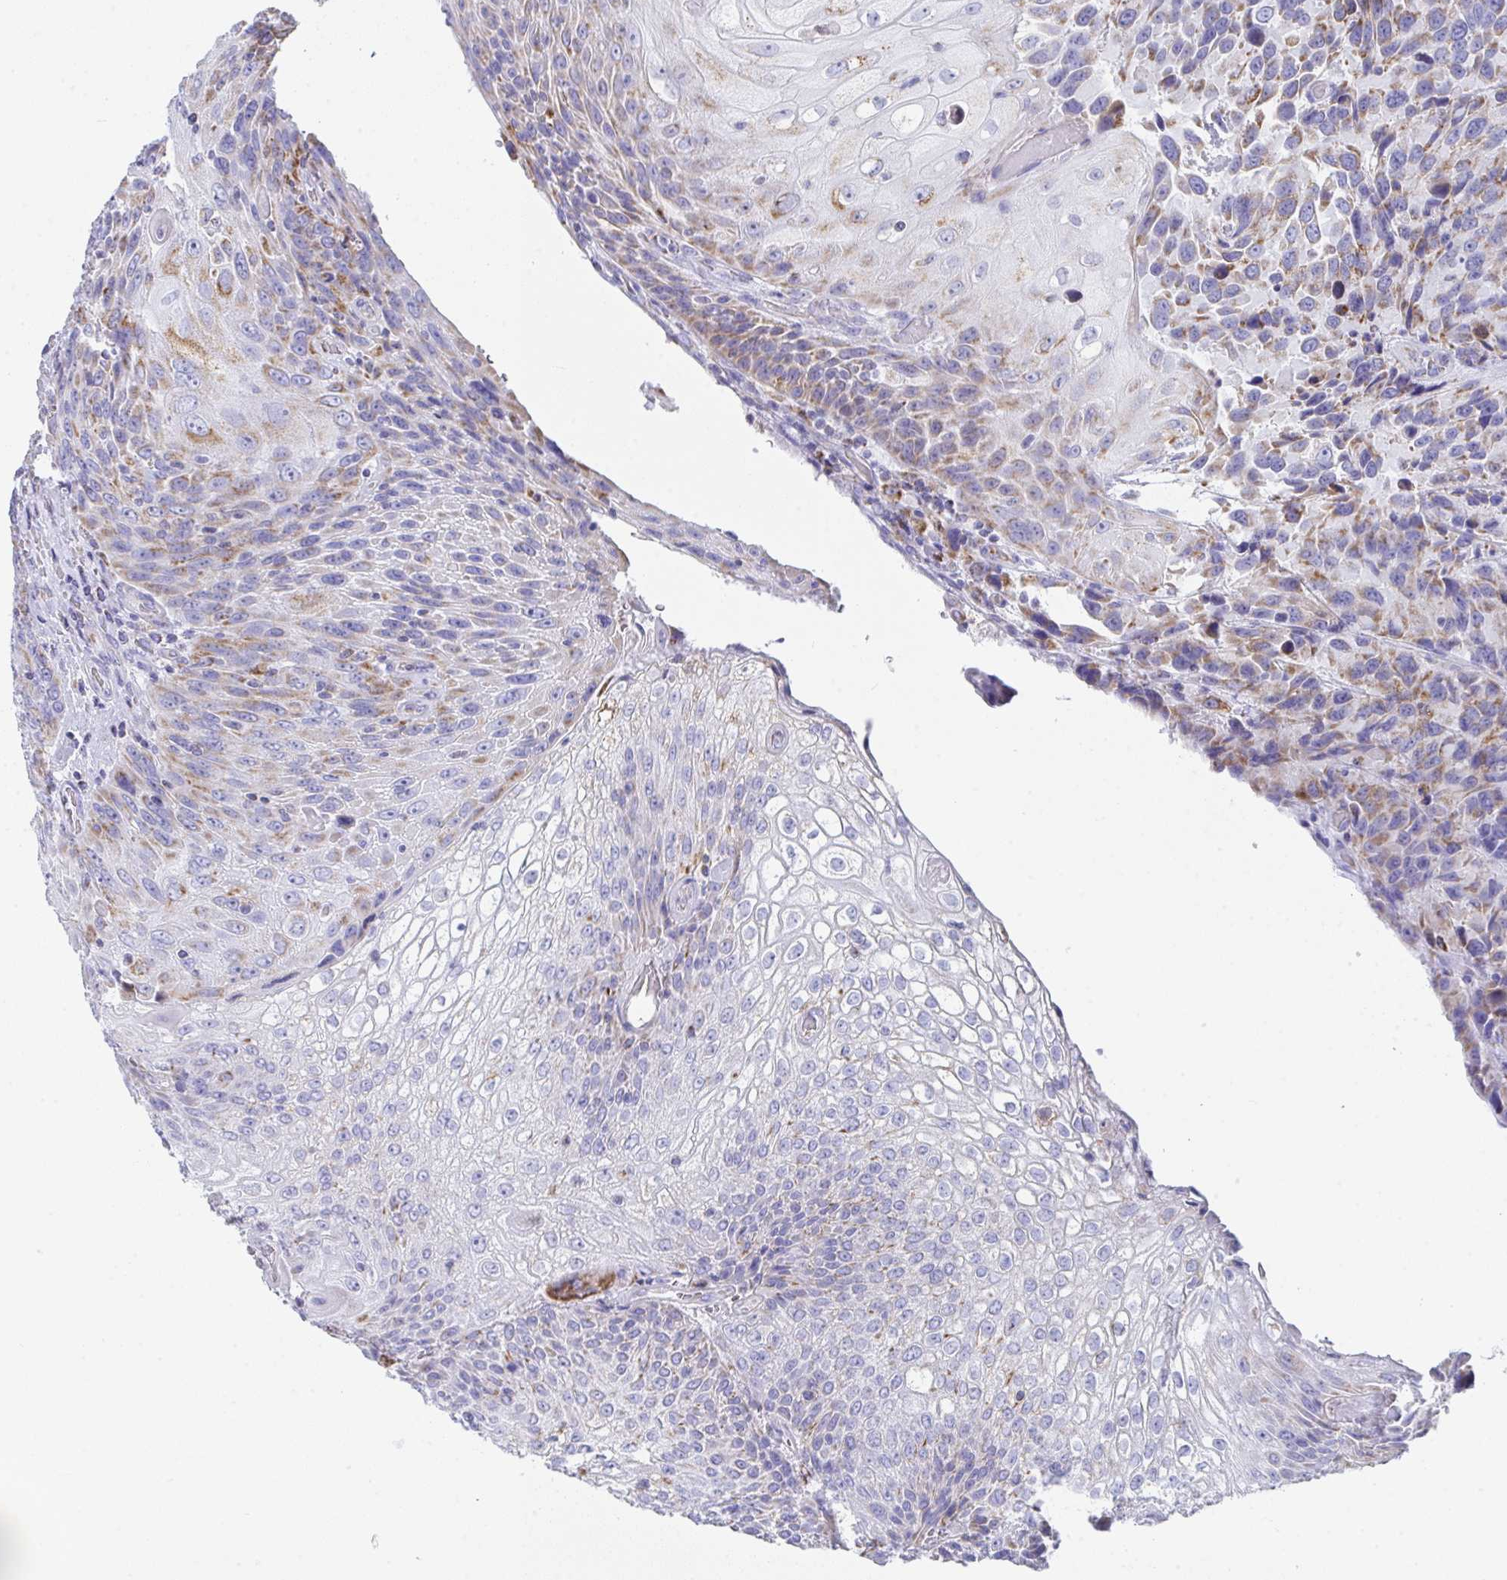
{"staining": {"intensity": "moderate", "quantity": "<25%", "location": "cytoplasmic/membranous"}, "tissue": "urothelial cancer", "cell_type": "Tumor cells", "image_type": "cancer", "snomed": [{"axis": "morphology", "description": "Urothelial carcinoma, High grade"}, {"axis": "topography", "description": "Urinary bladder"}], "caption": "This image demonstrates immunohistochemistry (IHC) staining of urothelial cancer, with low moderate cytoplasmic/membranous positivity in approximately <25% of tumor cells.", "gene": "AIFM1", "patient": {"sex": "female", "age": 70}}